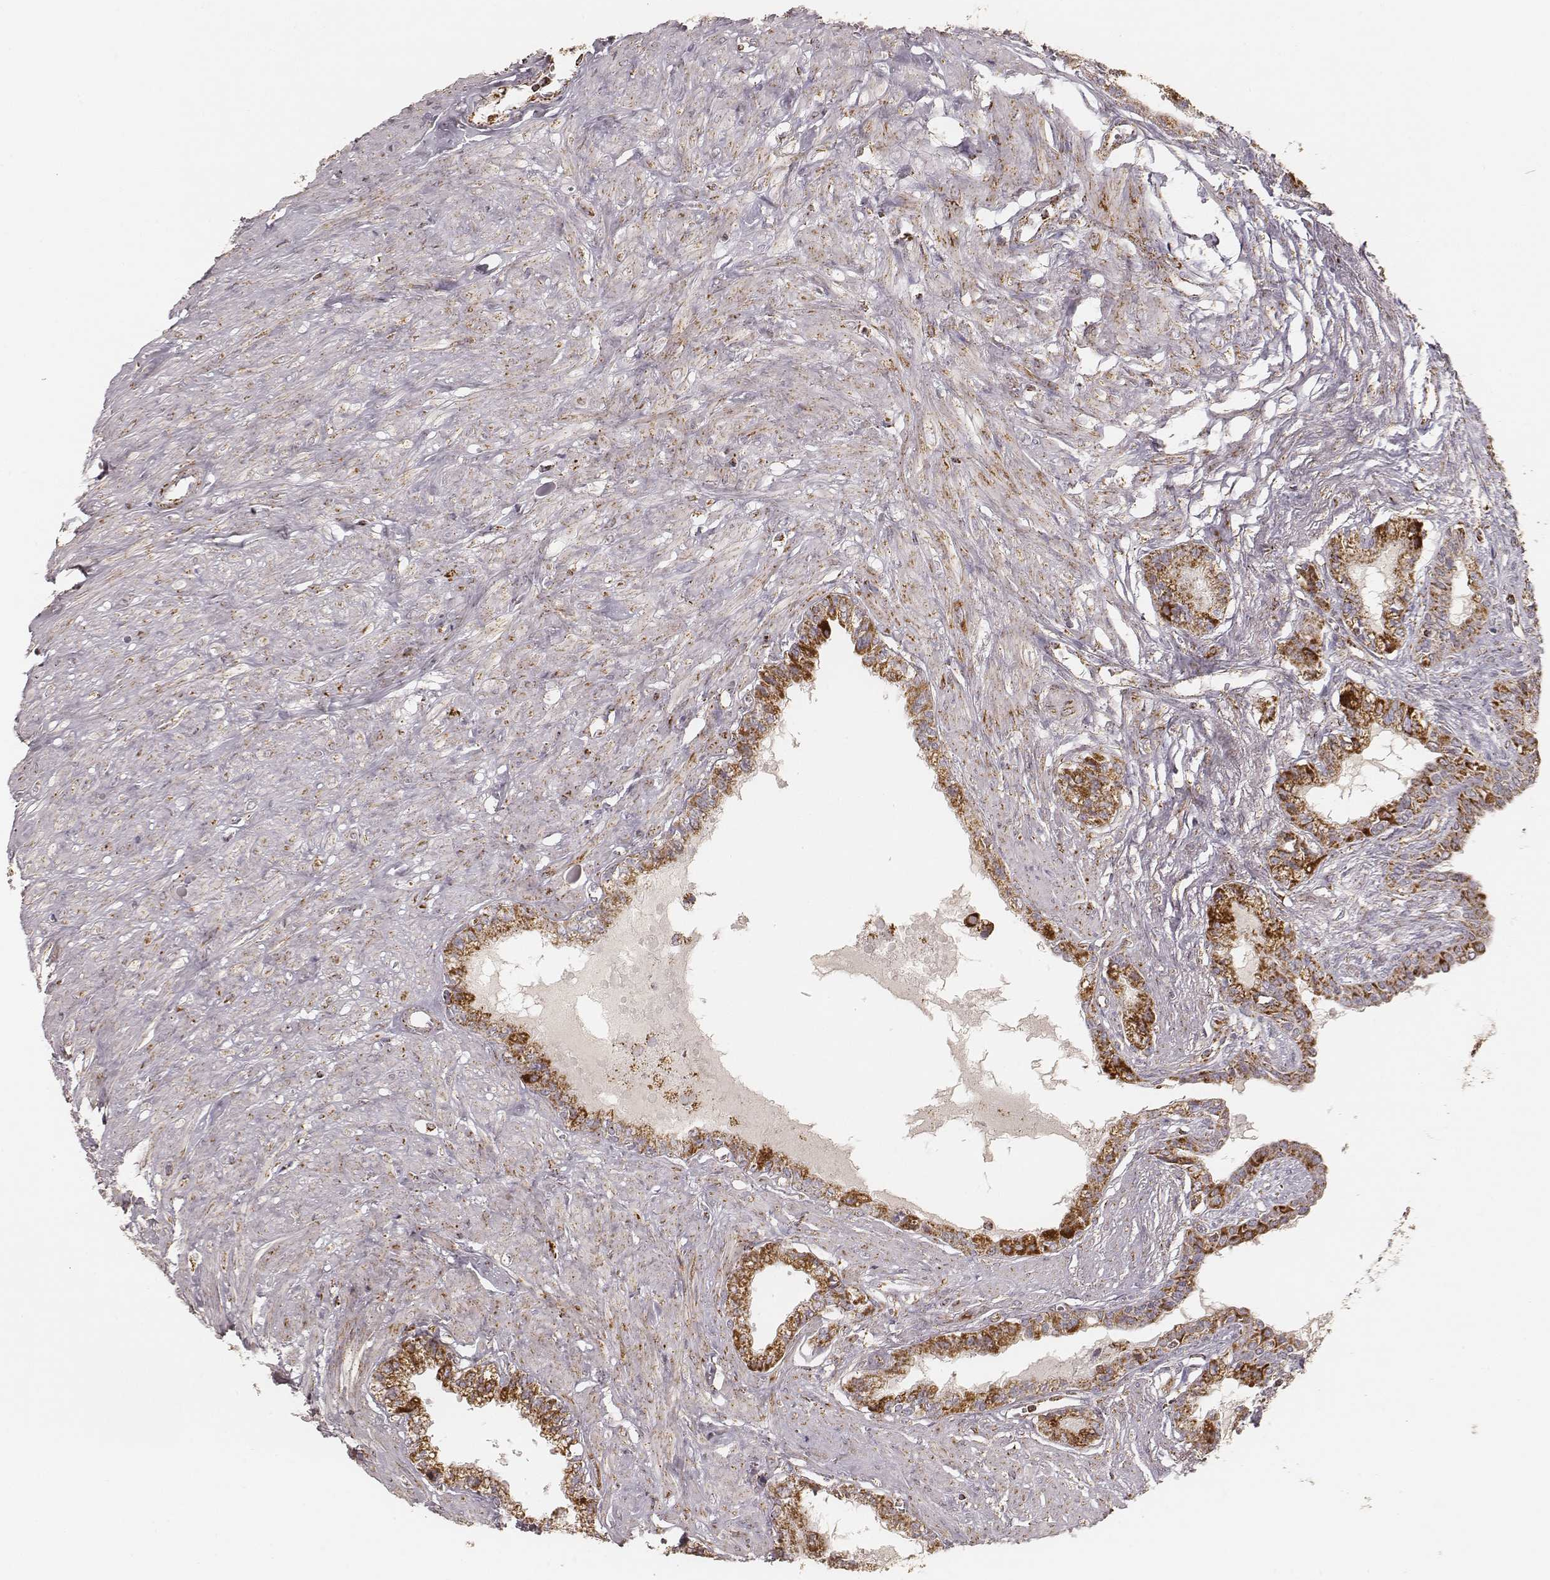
{"staining": {"intensity": "strong", "quantity": ">75%", "location": "cytoplasmic/membranous"}, "tissue": "seminal vesicle", "cell_type": "Glandular cells", "image_type": "normal", "snomed": [{"axis": "morphology", "description": "Normal tissue, NOS"}, {"axis": "morphology", "description": "Urothelial carcinoma, NOS"}, {"axis": "topography", "description": "Urinary bladder"}, {"axis": "topography", "description": "Seminal veicle"}], "caption": "Immunohistochemistry of benign seminal vesicle exhibits high levels of strong cytoplasmic/membranous expression in approximately >75% of glandular cells.", "gene": "CS", "patient": {"sex": "male", "age": 76}}